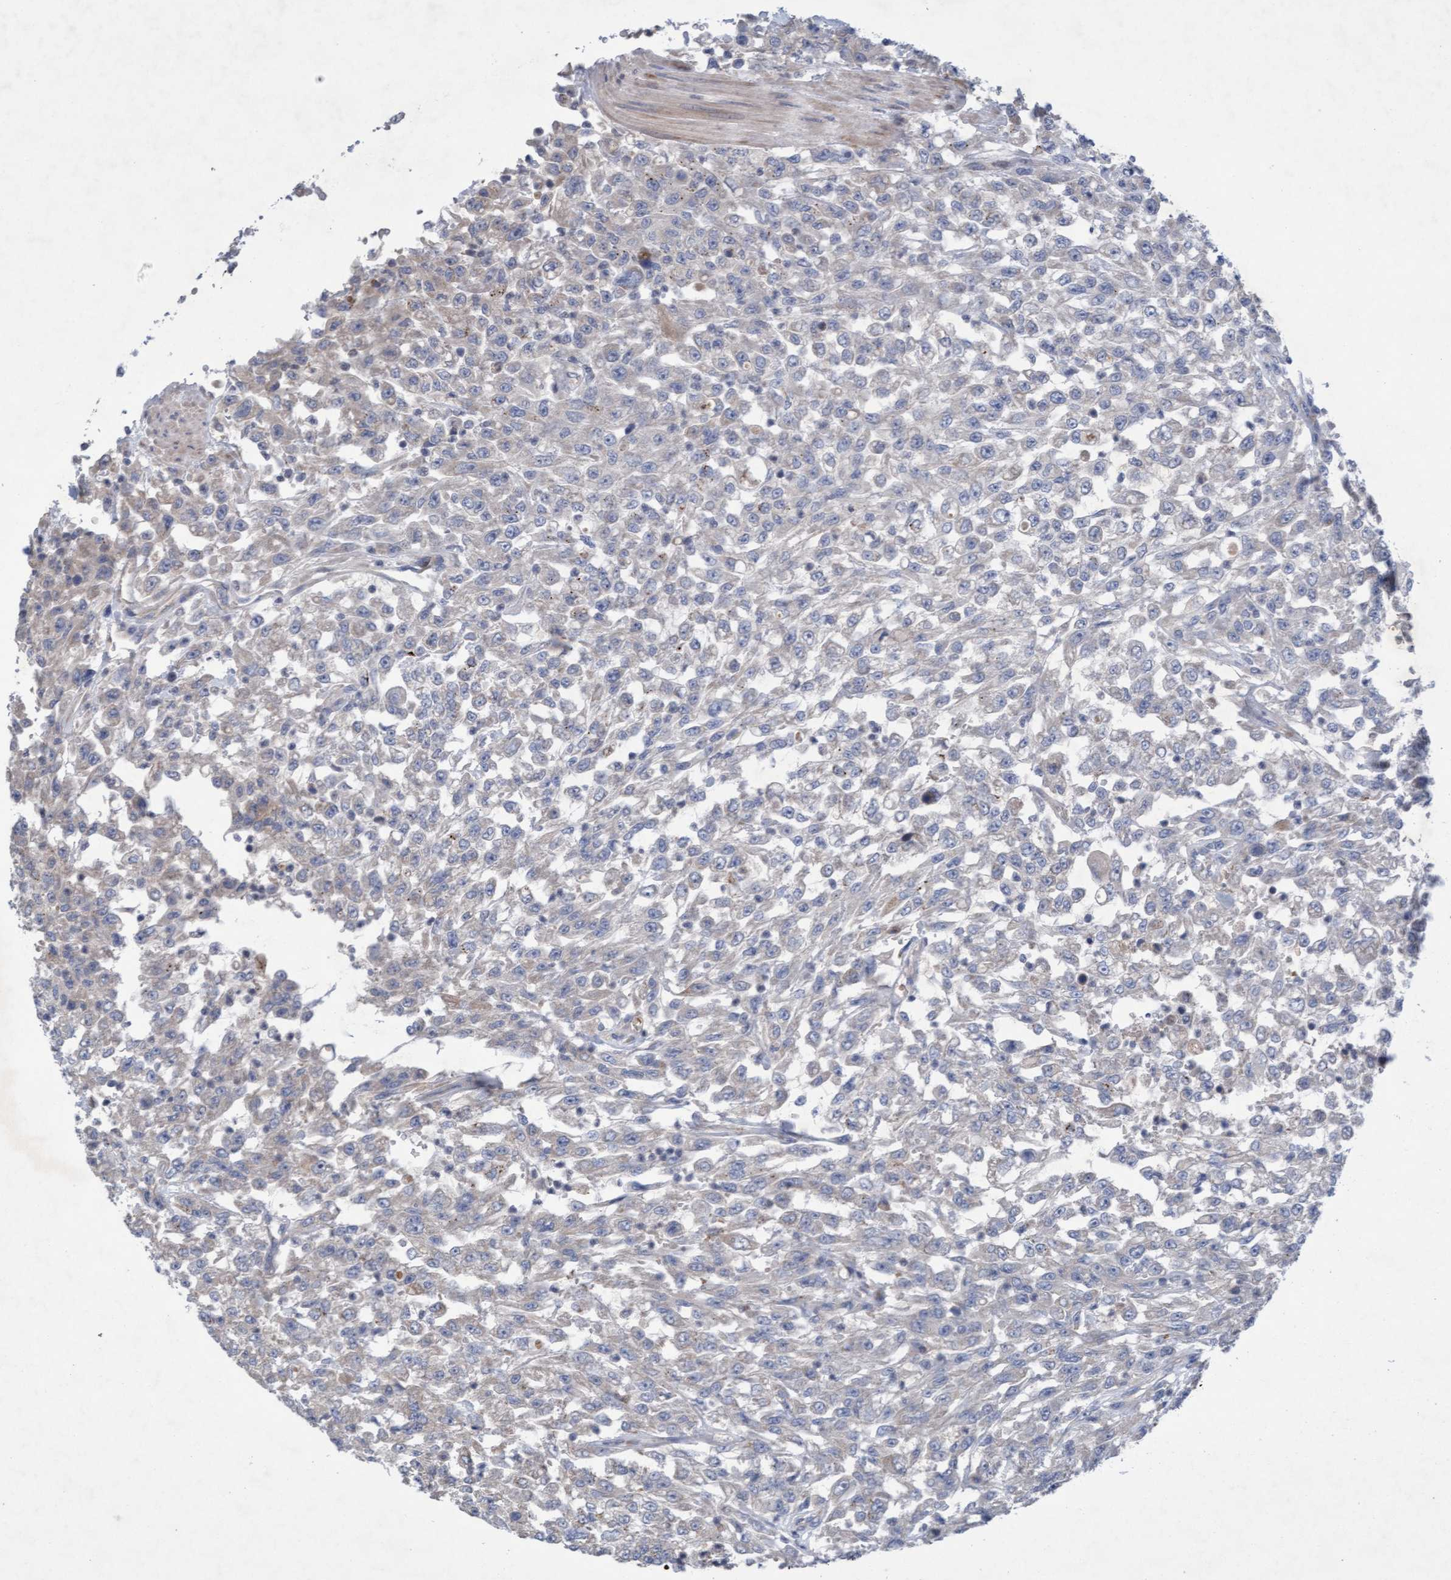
{"staining": {"intensity": "negative", "quantity": "none", "location": "none"}, "tissue": "urothelial cancer", "cell_type": "Tumor cells", "image_type": "cancer", "snomed": [{"axis": "morphology", "description": "Urothelial carcinoma, High grade"}, {"axis": "topography", "description": "Urinary bladder"}], "caption": "The immunohistochemistry micrograph has no significant positivity in tumor cells of urothelial carcinoma (high-grade) tissue. (DAB (3,3'-diaminobenzidine) immunohistochemistry, high magnification).", "gene": "DDHD2", "patient": {"sex": "male", "age": 46}}